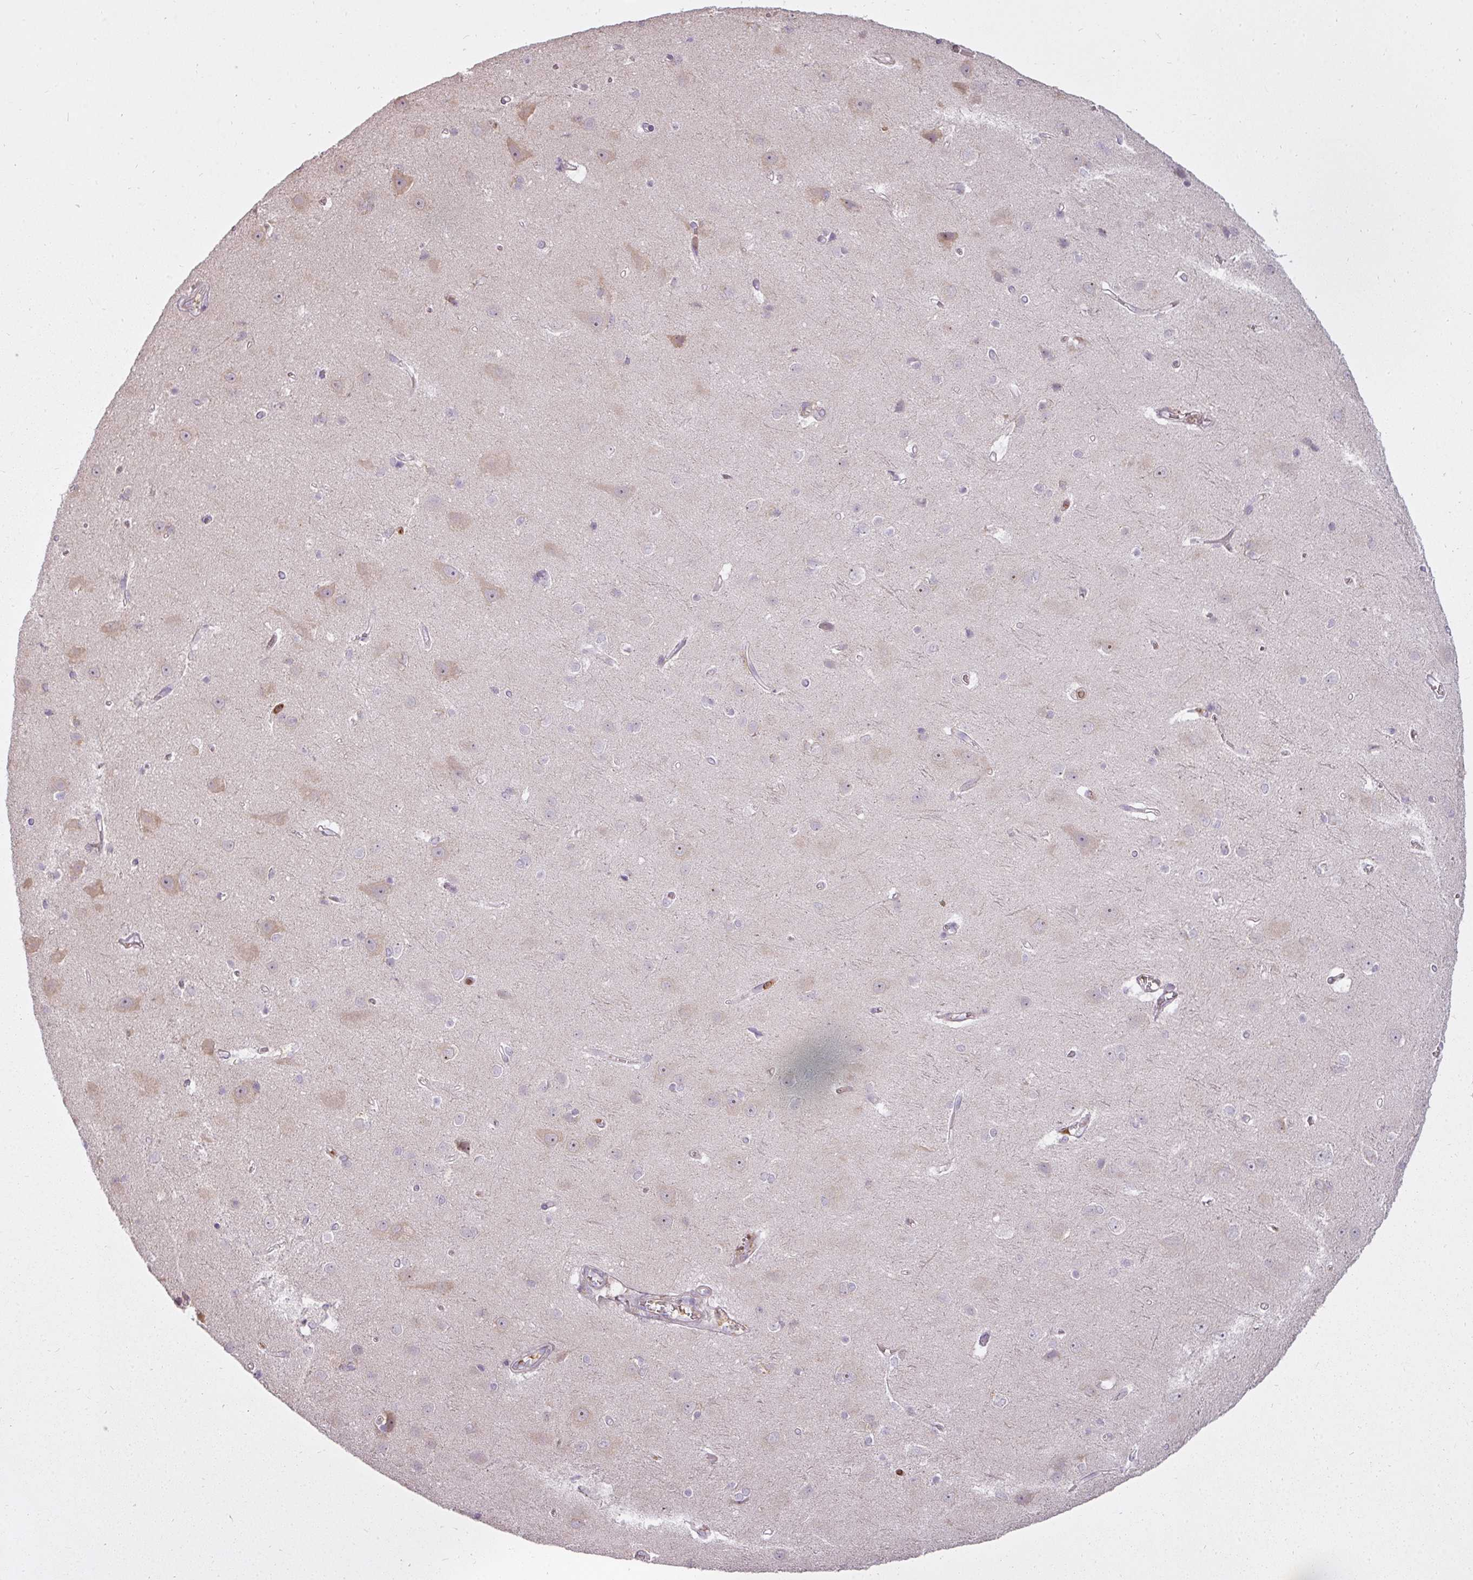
{"staining": {"intensity": "weak", "quantity": "25%-75%", "location": "cytoplasmic/membranous"}, "tissue": "cerebral cortex", "cell_type": "Endothelial cells", "image_type": "normal", "snomed": [{"axis": "morphology", "description": "Normal tissue, NOS"}, {"axis": "topography", "description": "Cerebral cortex"}], "caption": "This photomicrograph displays immunohistochemistry (IHC) staining of benign human cerebral cortex, with low weak cytoplasmic/membranous staining in approximately 25%-75% of endothelial cells.", "gene": "STK4", "patient": {"sex": "male", "age": 37}}